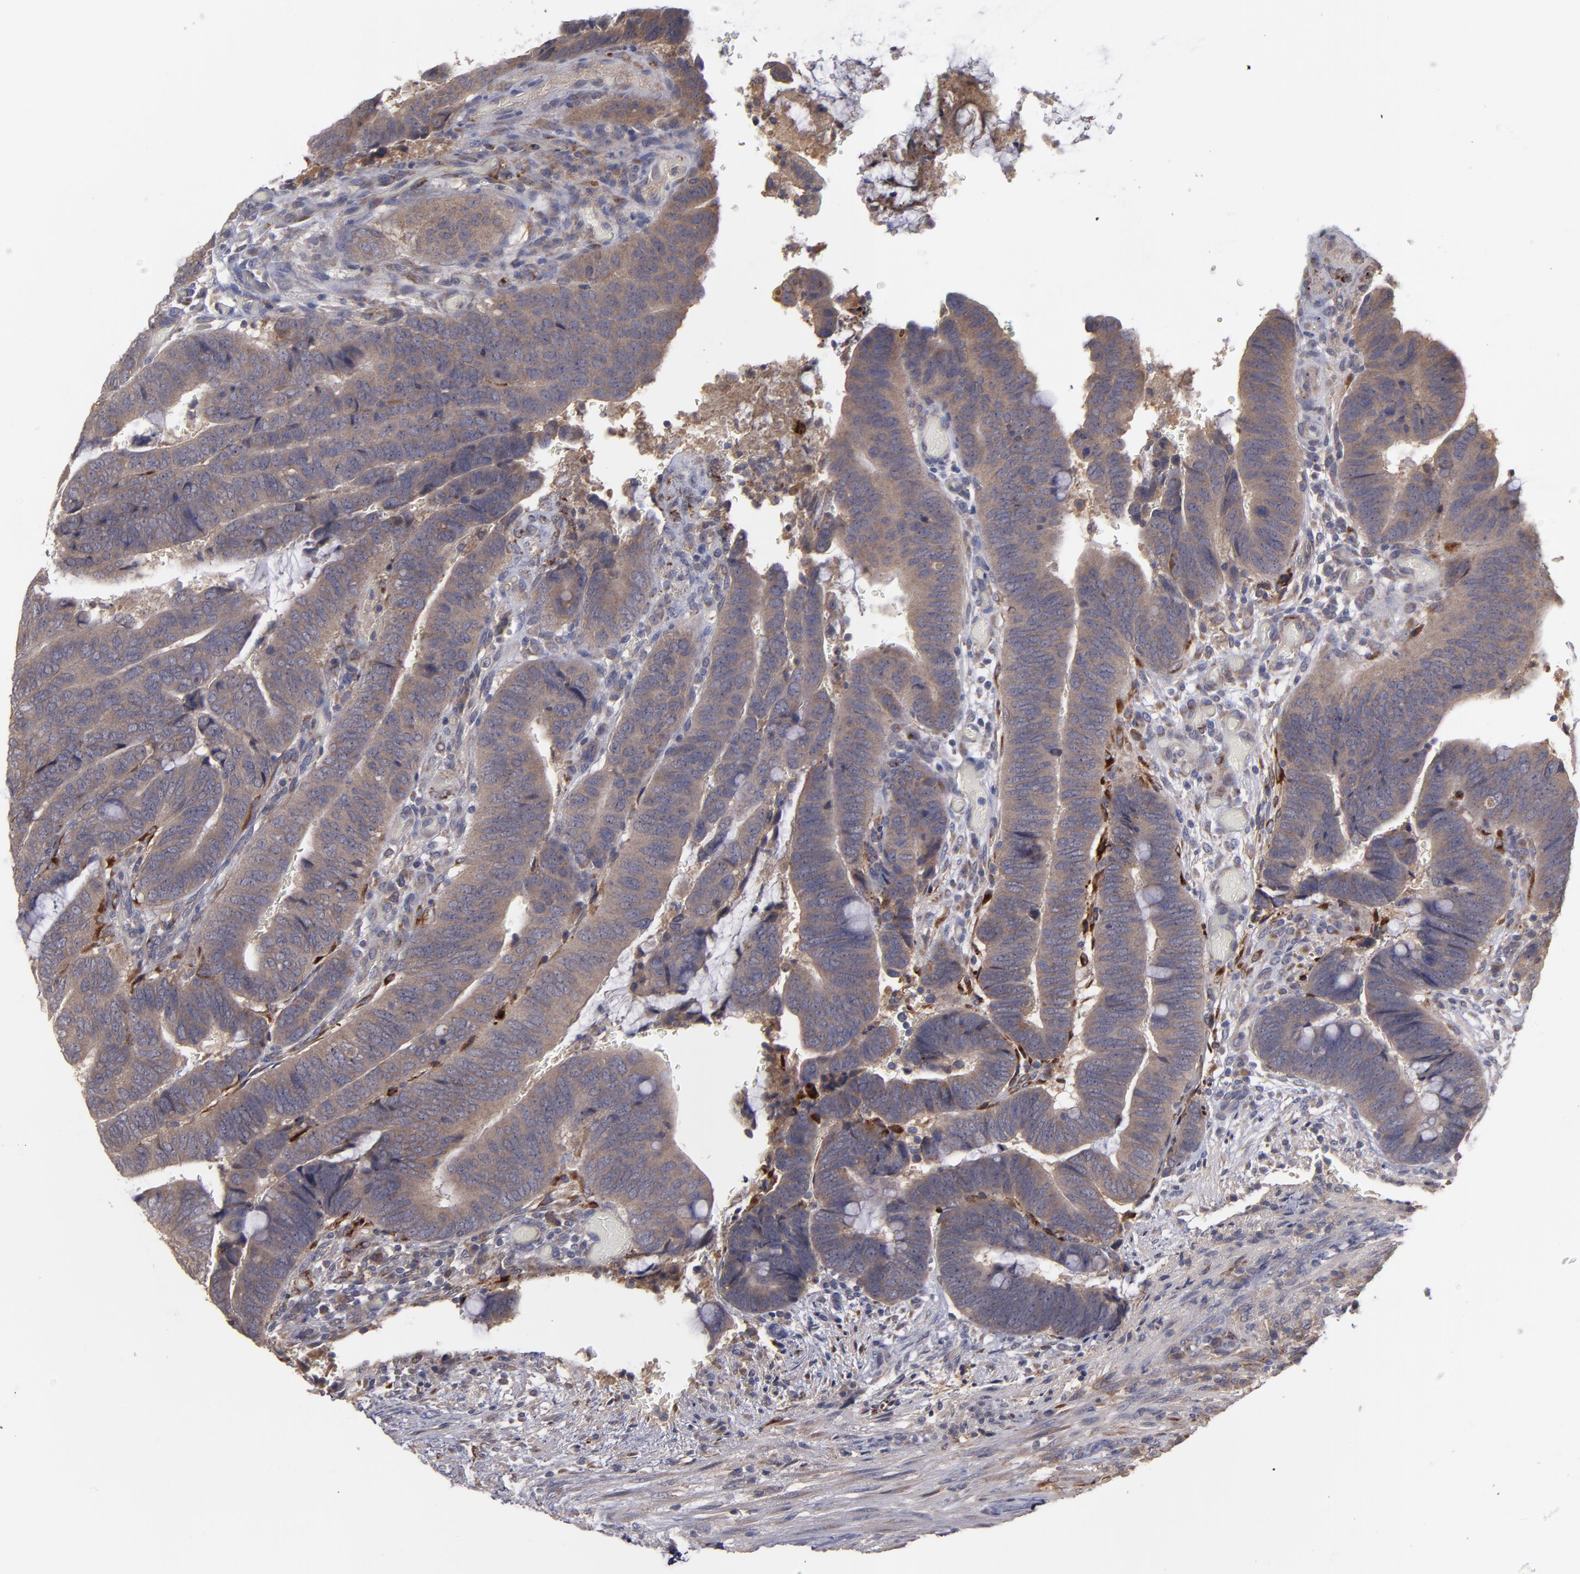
{"staining": {"intensity": "weak", "quantity": ">75%", "location": "cytoplasmic/membranous"}, "tissue": "colorectal cancer", "cell_type": "Tumor cells", "image_type": "cancer", "snomed": [{"axis": "morphology", "description": "Normal tissue, NOS"}, {"axis": "morphology", "description": "Adenocarcinoma, NOS"}, {"axis": "topography", "description": "Rectum"}], "caption": "Immunohistochemical staining of adenocarcinoma (colorectal) displays weak cytoplasmic/membranous protein staining in about >75% of tumor cells.", "gene": "MMP11", "patient": {"sex": "male", "age": 92}}